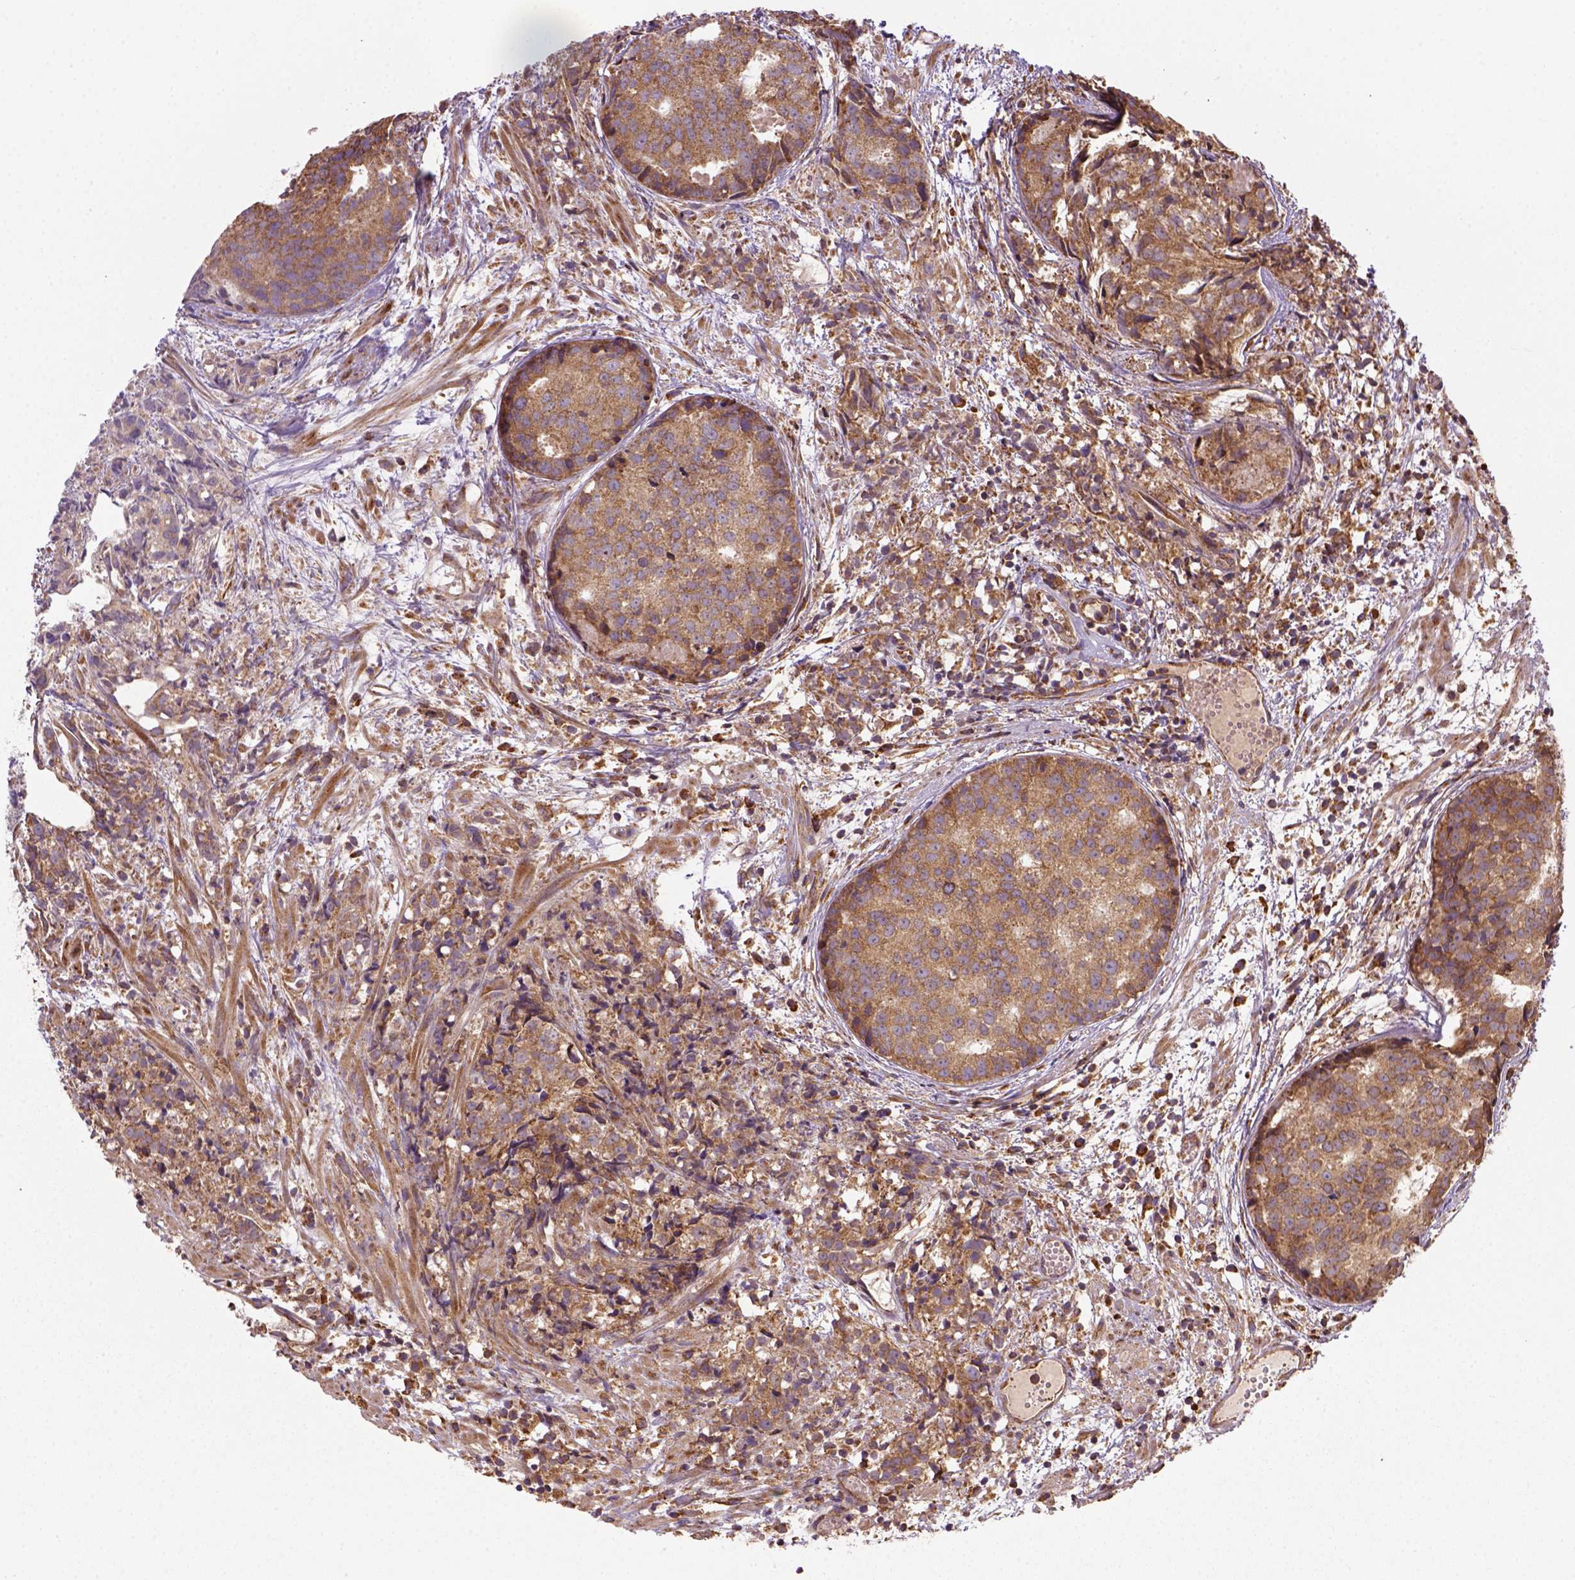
{"staining": {"intensity": "moderate", "quantity": ">75%", "location": "cytoplasmic/membranous"}, "tissue": "prostate cancer", "cell_type": "Tumor cells", "image_type": "cancer", "snomed": [{"axis": "morphology", "description": "Adenocarcinoma, High grade"}, {"axis": "topography", "description": "Prostate"}], "caption": "Protein analysis of prostate cancer tissue exhibits moderate cytoplasmic/membranous staining in about >75% of tumor cells. Nuclei are stained in blue.", "gene": "MAPK8IP3", "patient": {"sex": "male", "age": 58}}